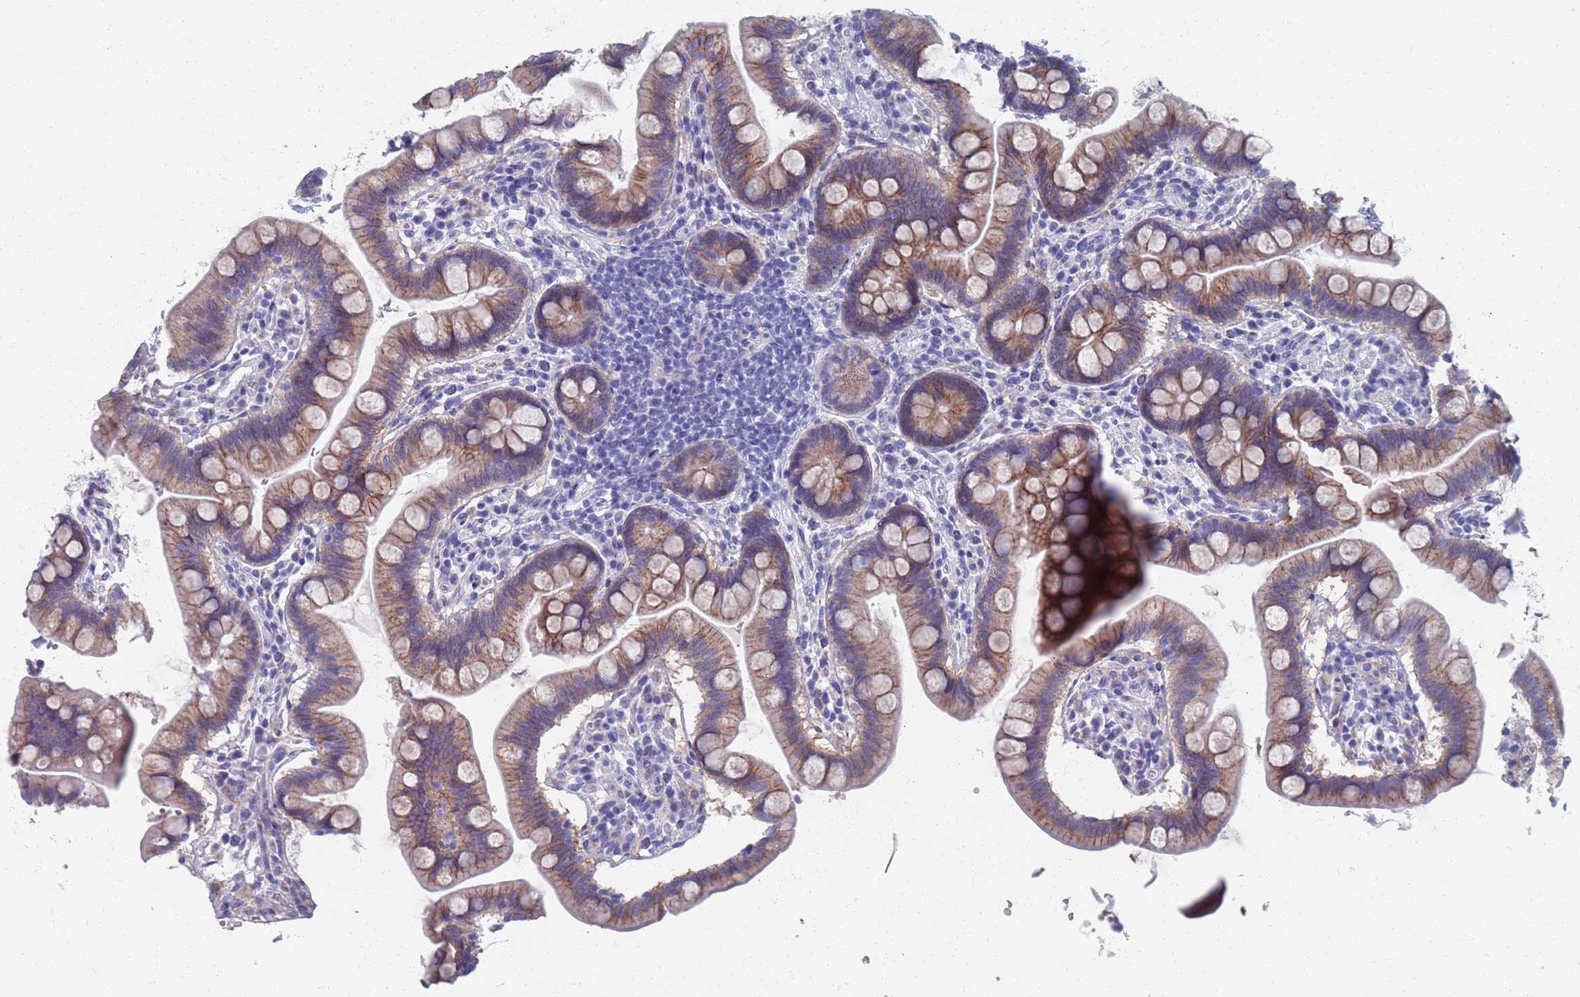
{"staining": {"intensity": "moderate", "quantity": "25%-75%", "location": "cytoplasmic/membranous"}, "tissue": "small intestine", "cell_type": "Glandular cells", "image_type": "normal", "snomed": [{"axis": "morphology", "description": "Normal tissue, NOS"}, {"axis": "topography", "description": "Small intestine"}], "caption": "Immunohistochemical staining of benign small intestine demonstrates medium levels of moderate cytoplasmic/membranous staining in approximately 25%-75% of glandular cells.", "gene": "PLOD1", "patient": {"sex": "female", "age": 64}}